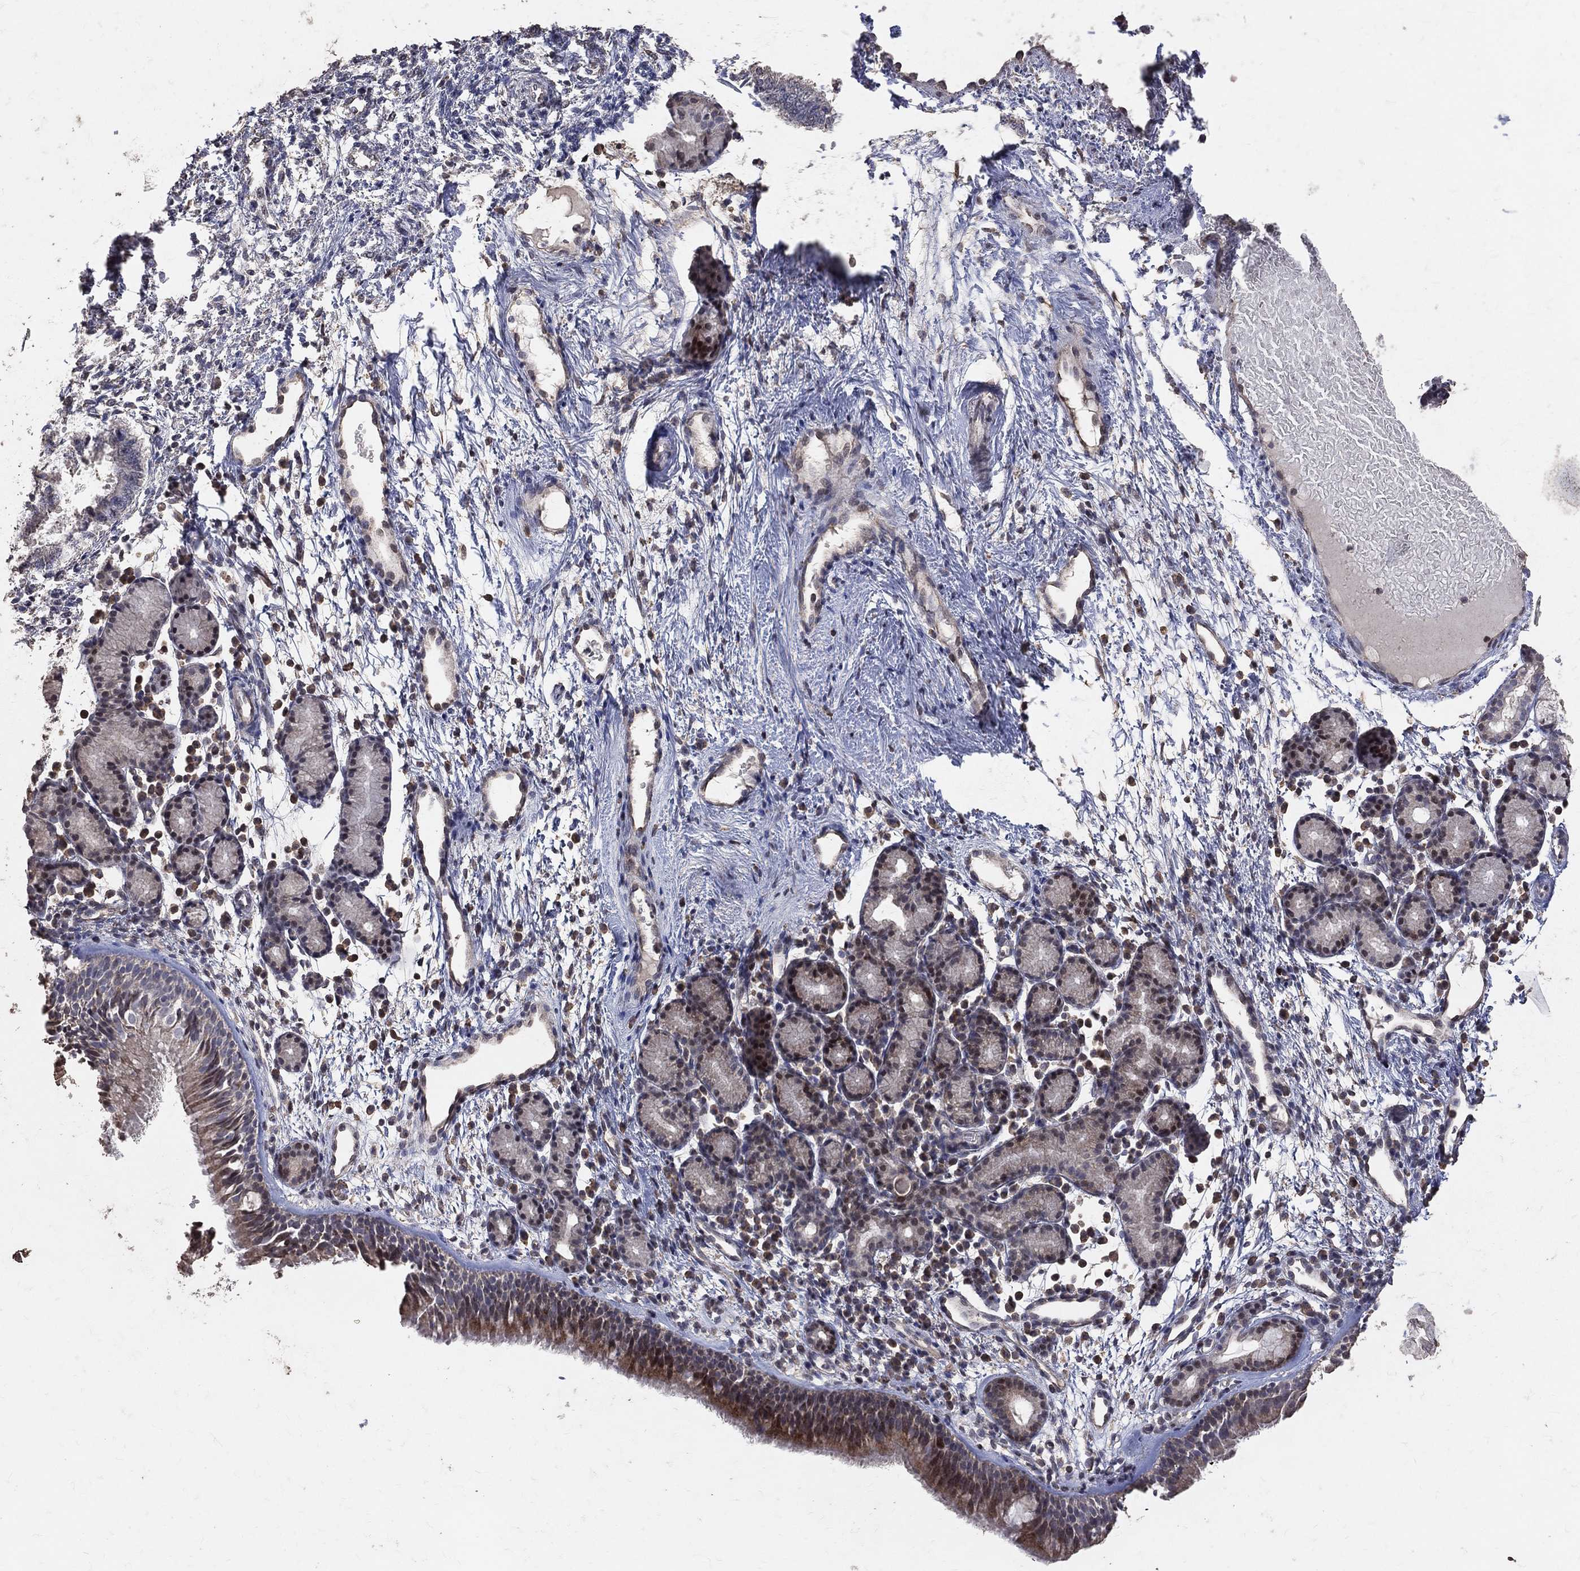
{"staining": {"intensity": "strong", "quantity": "<25%", "location": "cytoplasmic/membranous"}, "tissue": "nasopharynx", "cell_type": "Respiratory epithelial cells", "image_type": "normal", "snomed": [{"axis": "morphology", "description": "Normal tissue, NOS"}, {"axis": "morphology", "description": "Inflammation, NOS"}, {"axis": "topography", "description": "Nasopharynx"}], "caption": "Strong cytoplasmic/membranous protein staining is identified in approximately <25% of respiratory epithelial cells in nasopharynx. (Stains: DAB (3,3'-diaminobenzidine) in brown, nuclei in blue, Microscopy: brightfield microscopy at high magnification).", "gene": "LY6K", "patient": {"sex": "female", "age": 55}}